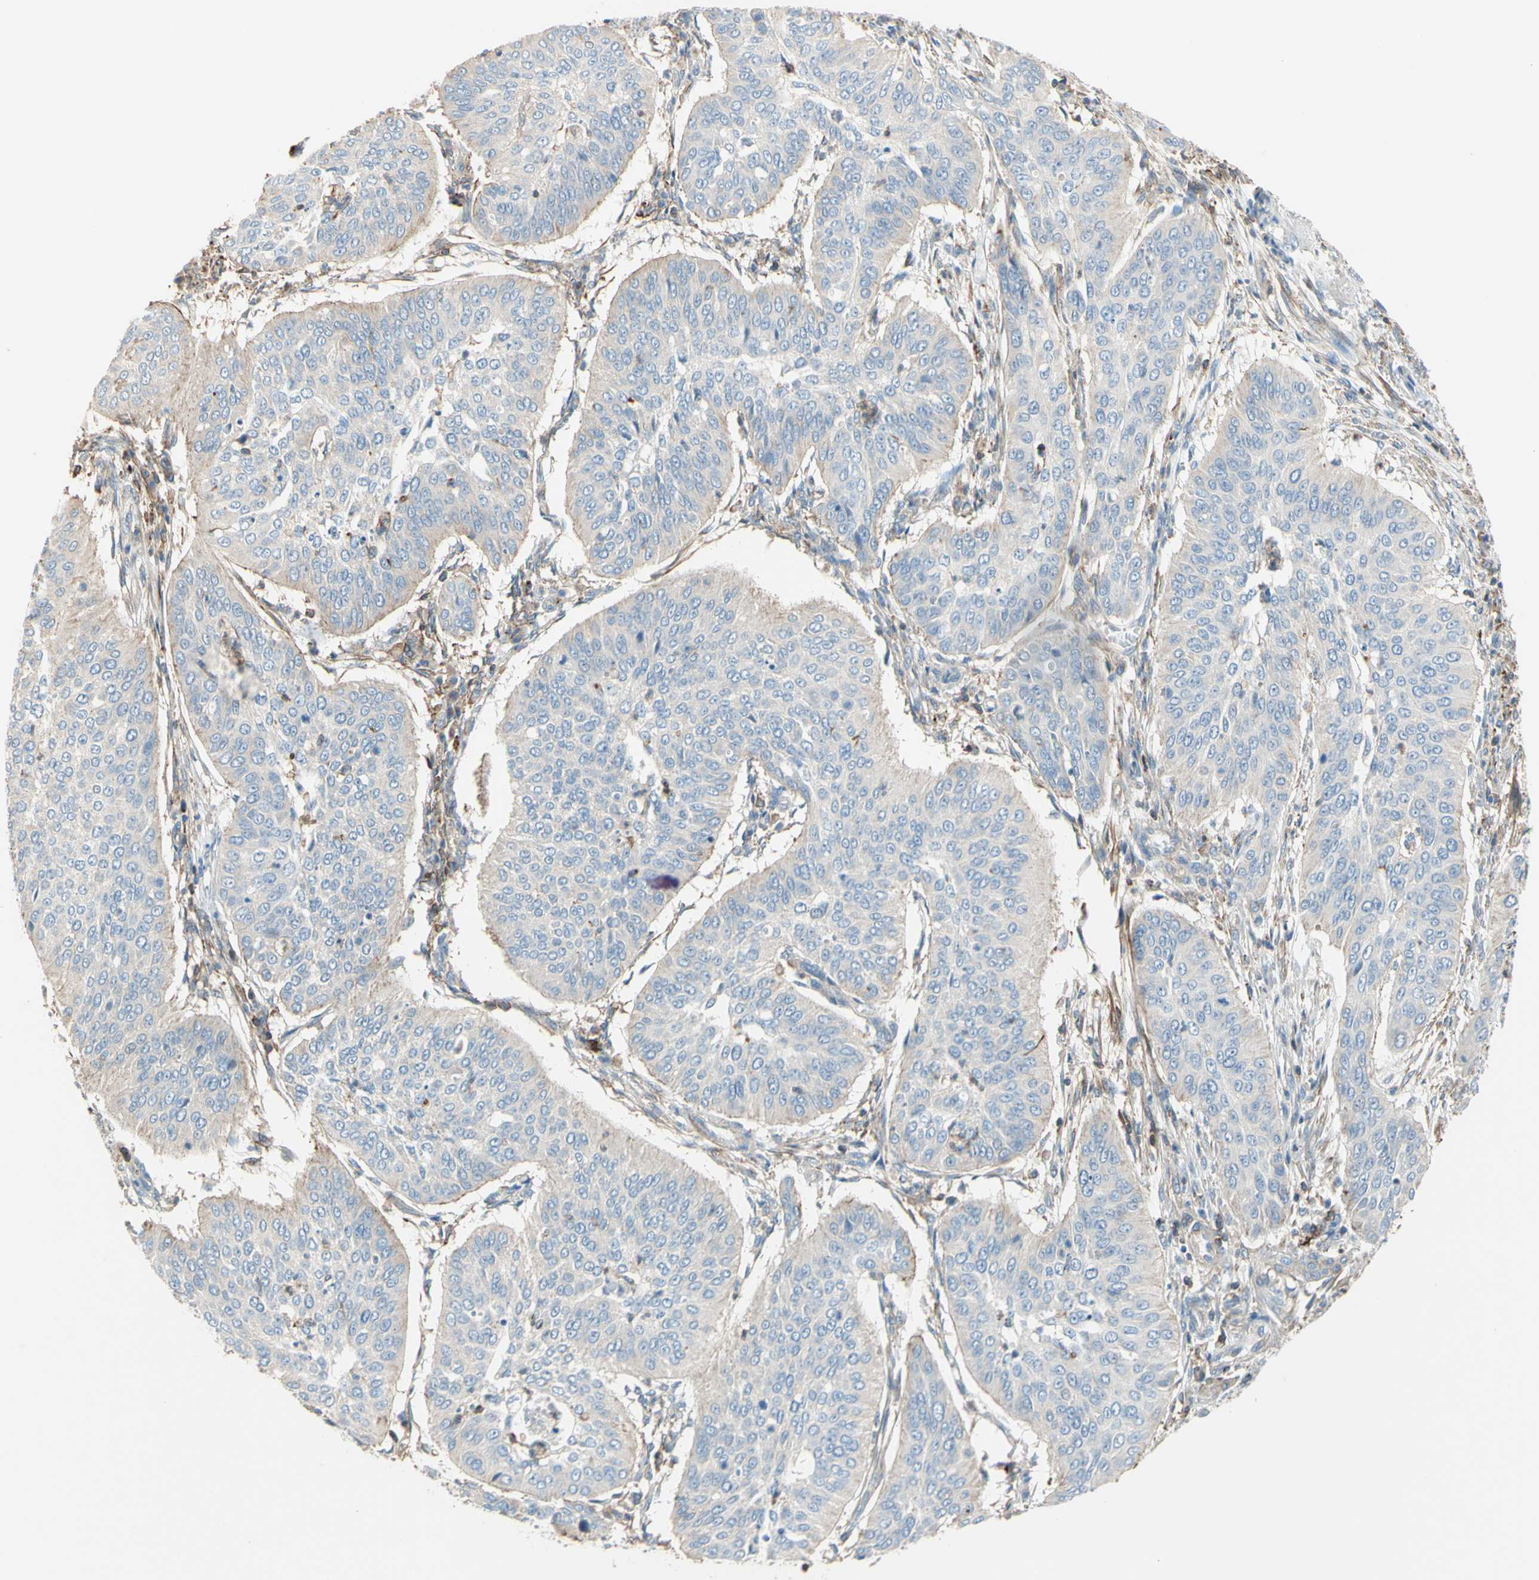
{"staining": {"intensity": "negative", "quantity": "none", "location": "none"}, "tissue": "cervical cancer", "cell_type": "Tumor cells", "image_type": "cancer", "snomed": [{"axis": "morphology", "description": "Normal tissue, NOS"}, {"axis": "morphology", "description": "Squamous cell carcinoma, NOS"}, {"axis": "topography", "description": "Cervix"}], "caption": "An image of cervical cancer stained for a protein demonstrates no brown staining in tumor cells.", "gene": "SEMA4C", "patient": {"sex": "female", "age": 39}}